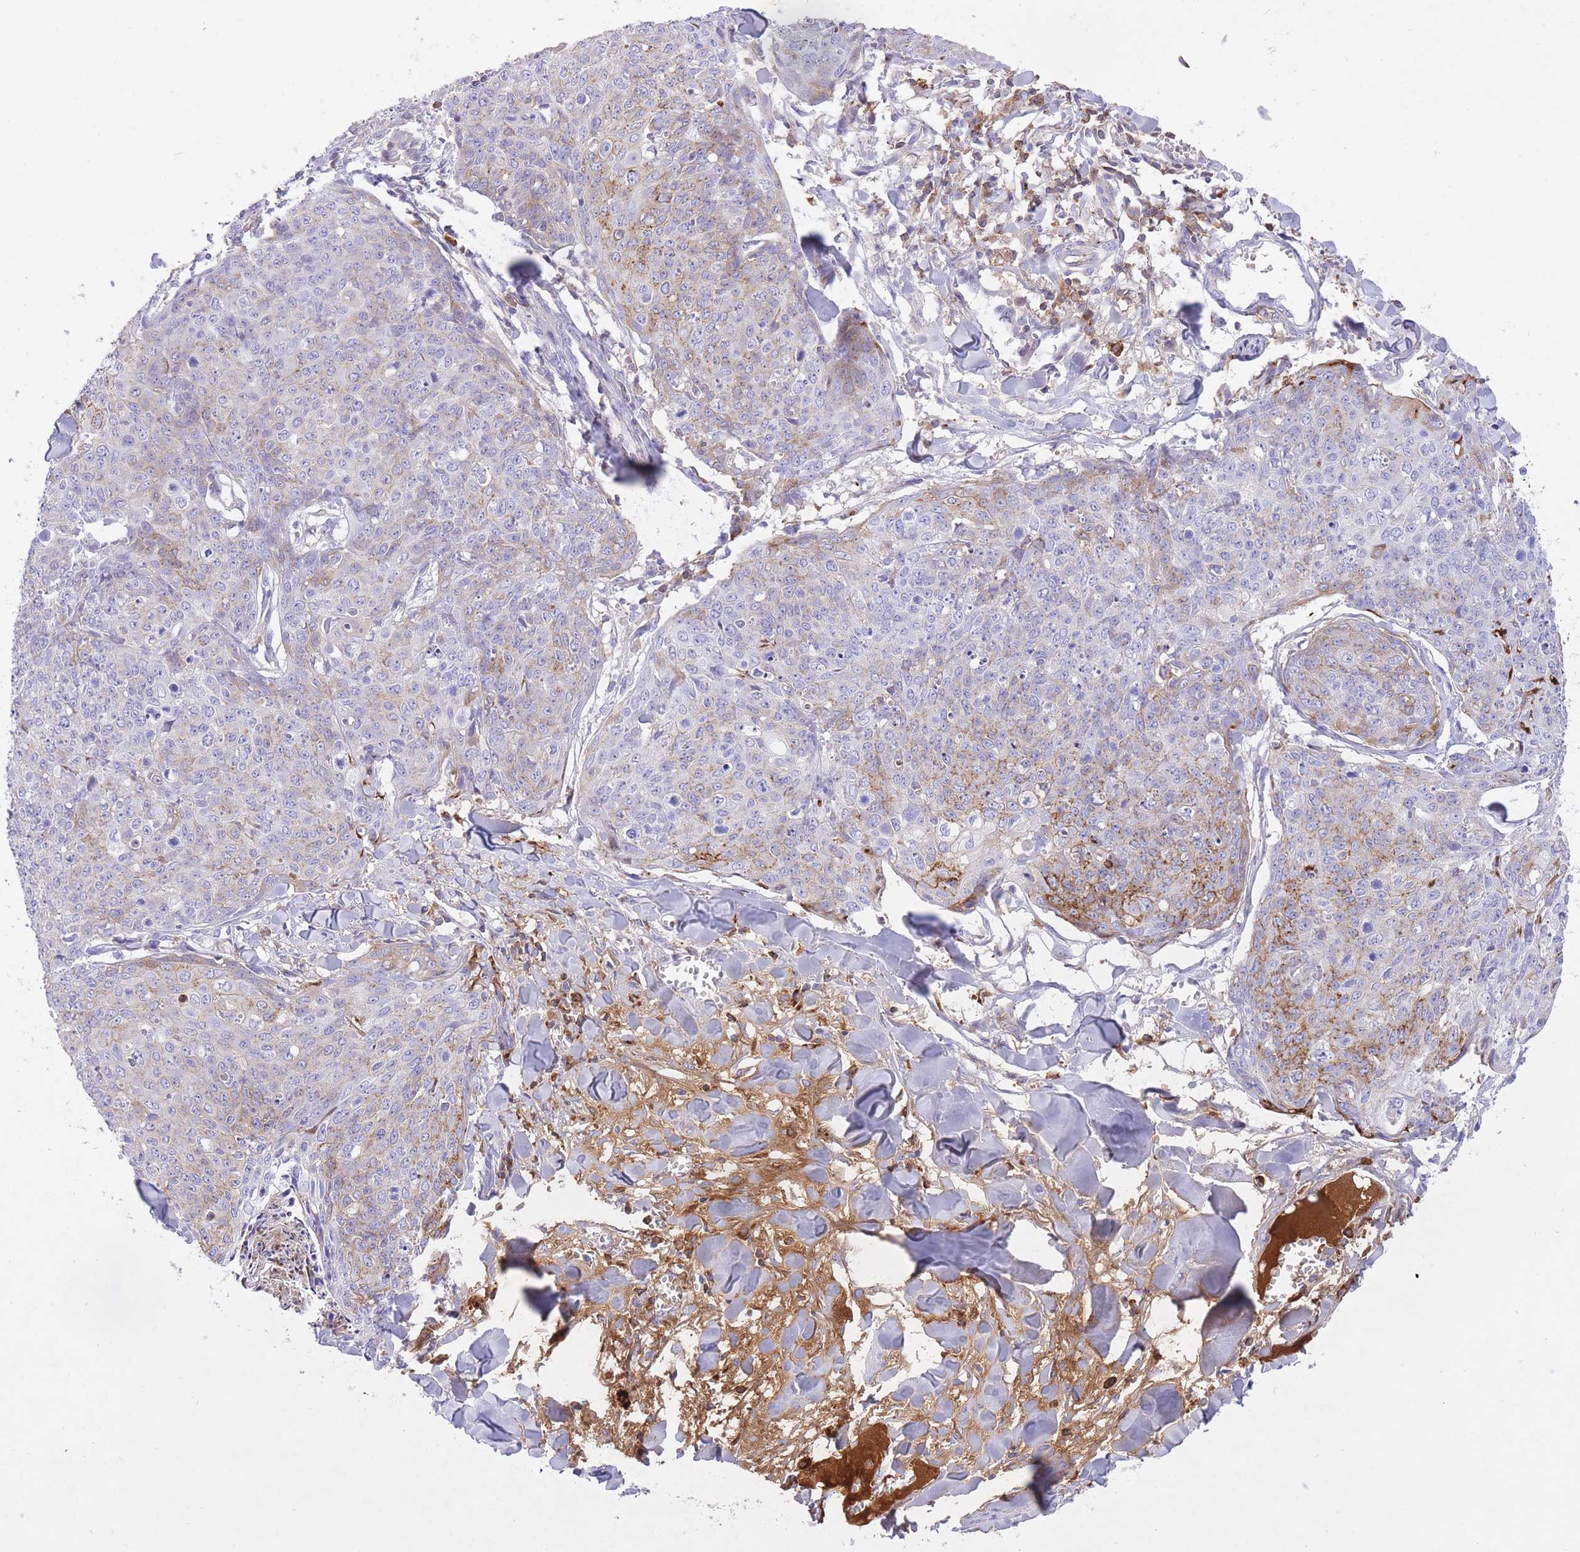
{"staining": {"intensity": "moderate", "quantity": "<25%", "location": "cytoplasmic/membranous"}, "tissue": "skin cancer", "cell_type": "Tumor cells", "image_type": "cancer", "snomed": [{"axis": "morphology", "description": "Squamous cell carcinoma, NOS"}, {"axis": "topography", "description": "Skin"}, {"axis": "topography", "description": "Vulva"}], "caption": "Immunohistochemical staining of skin cancer displays moderate cytoplasmic/membranous protein positivity in about <25% of tumor cells.", "gene": "HRG", "patient": {"sex": "female", "age": 85}}